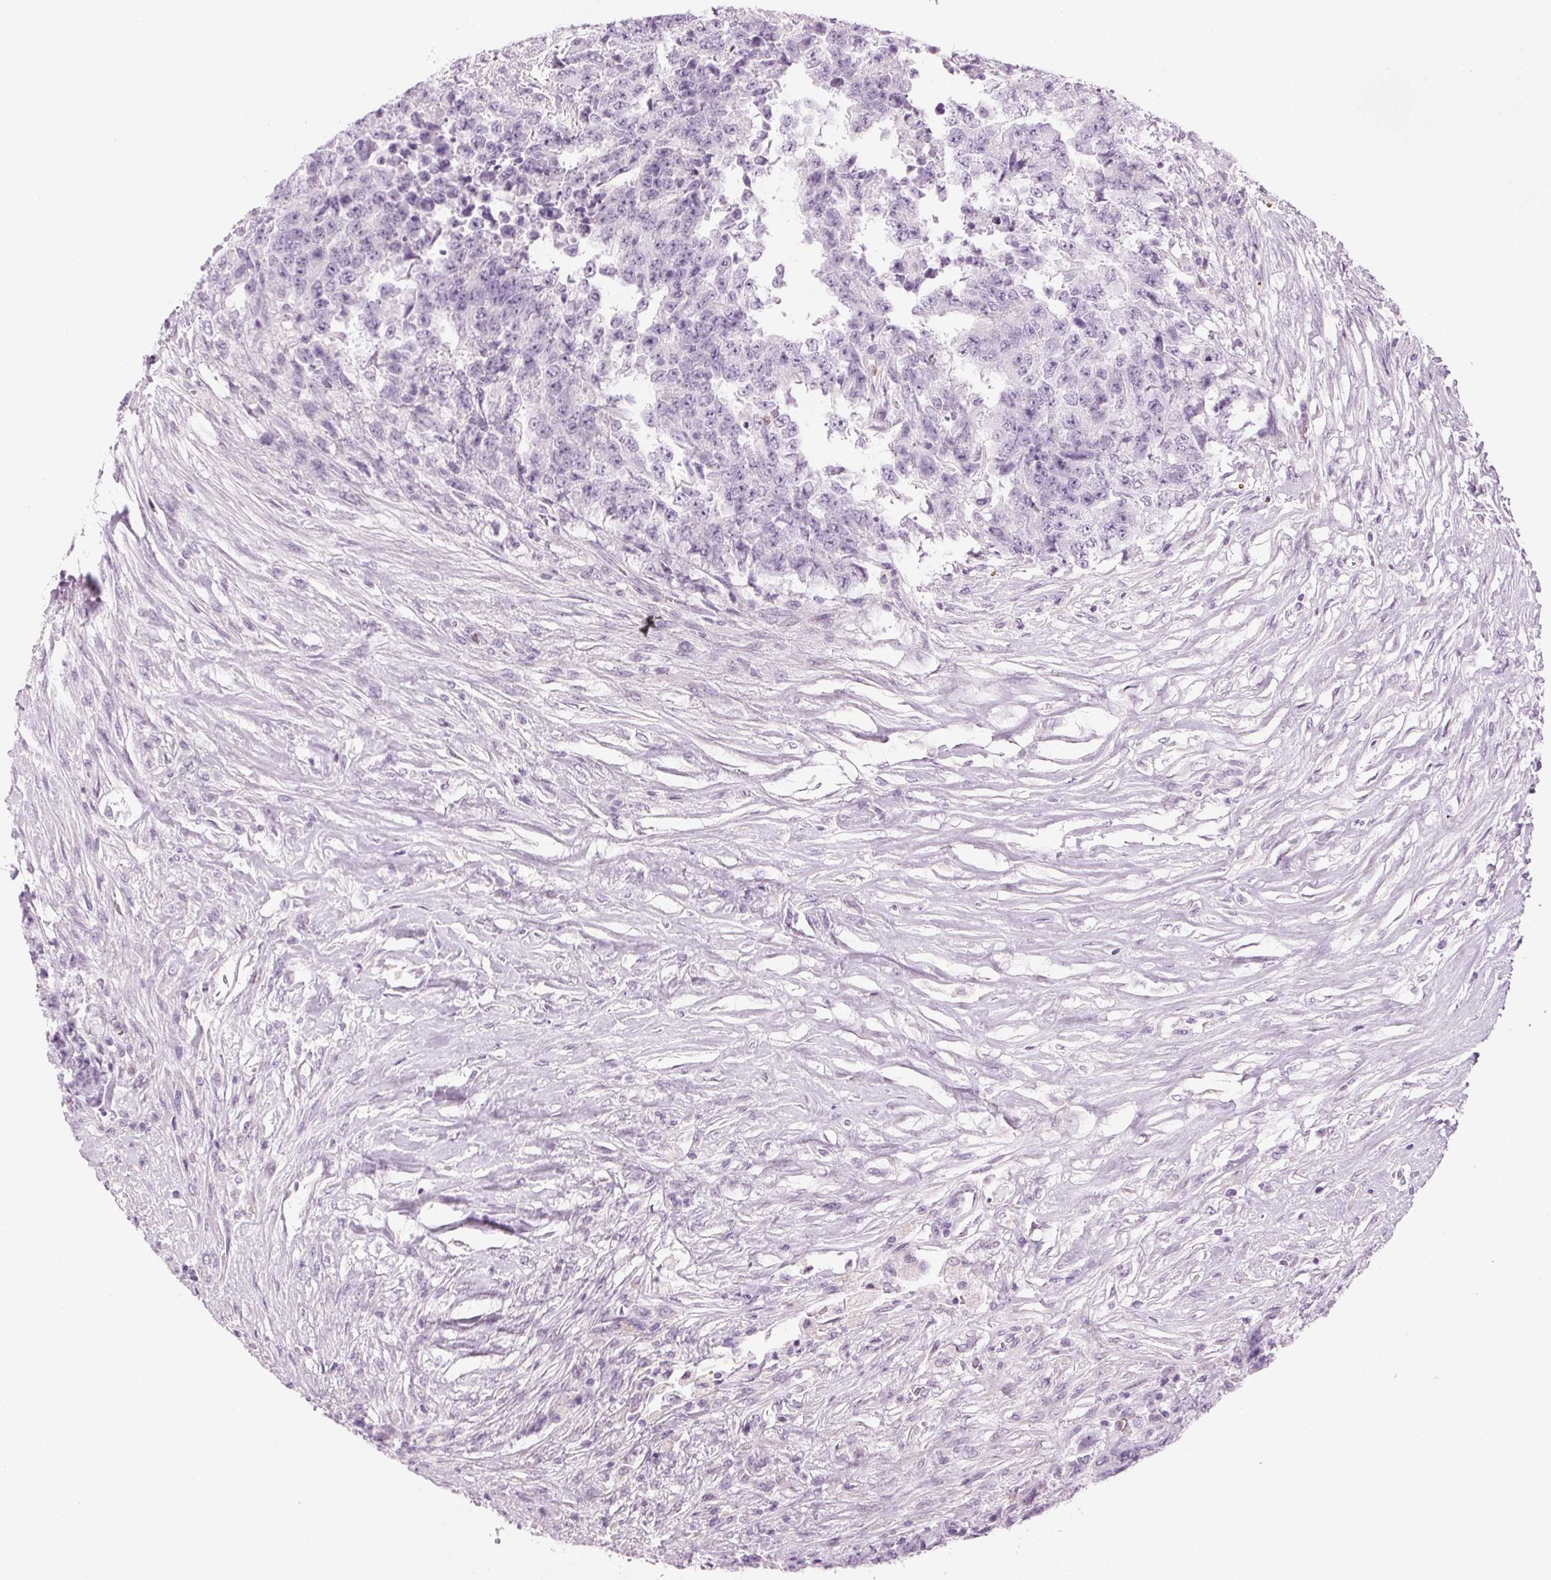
{"staining": {"intensity": "negative", "quantity": "none", "location": "none"}, "tissue": "testis cancer", "cell_type": "Tumor cells", "image_type": "cancer", "snomed": [{"axis": "morphology", "description": "Carcinoma, Embryonal, NOS"}, {"axis": "topography", "description": "Testis"}], "caption": "Tumor cells are negative for protein expression in human testis cancer (embryonal carcinoma).", "gene": "MPO", "patient": {"sex": "male", "age": 24}}